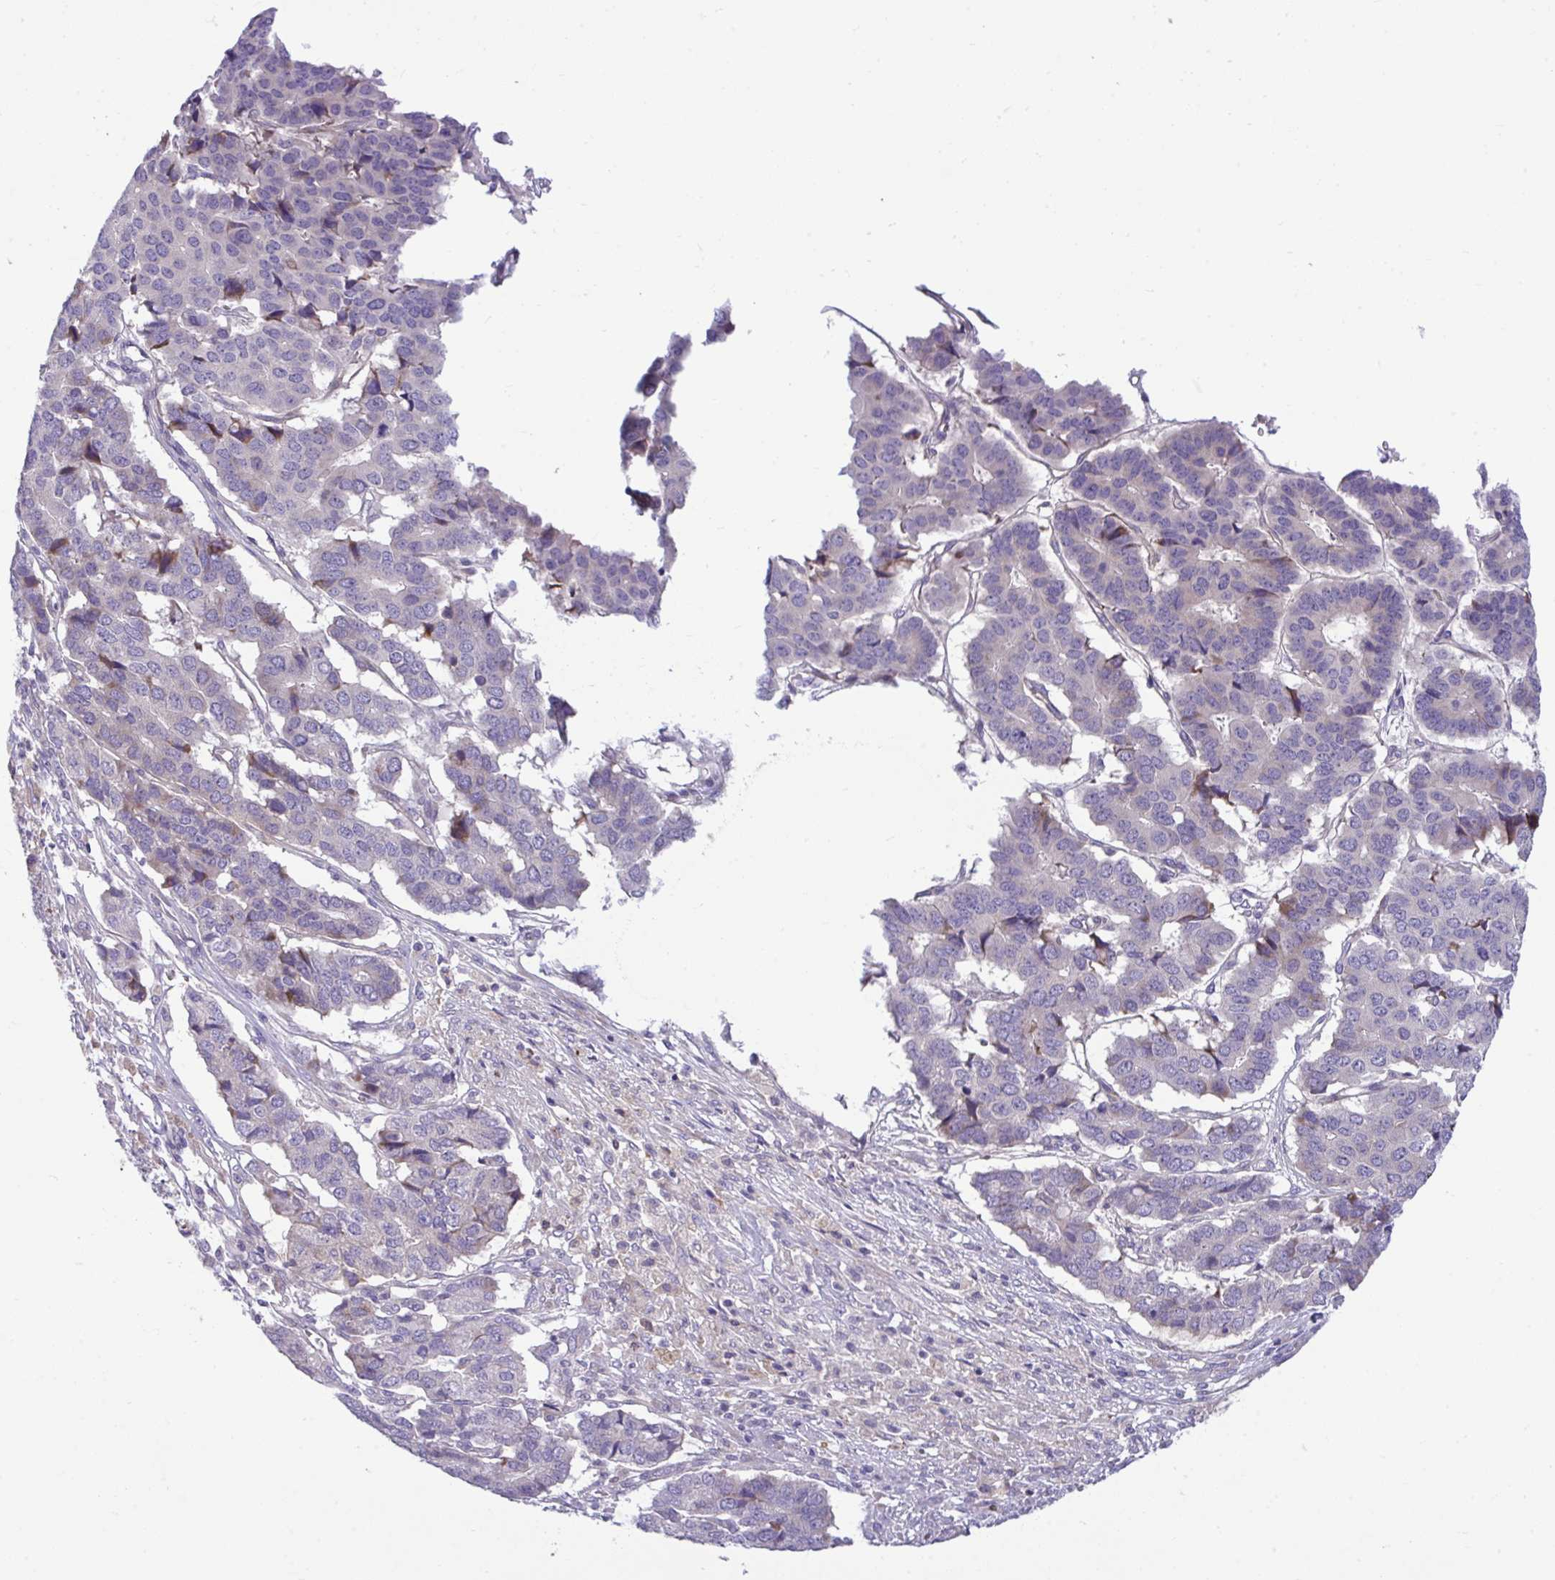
{"staining": {"intensity": "weak", "quantity": "<25%", "location": "cytoplasmic/membranous"}, "tissue": "pancreatic cancer", "cell_type": "Tumor cells", "image_type": "cancer", "snomed": [{"axis": "morphology", "description": "Adenocarcinoma, NOS"}, {"axis": "topography", "description": "Pancreas"}], "caption": "Pancreatic cancer (adenocarcinoma) was stained to show a protein in brown. There is no significant staining in tumor cells. Nuclei are stained in blue.", "gene": "PIGZ", "patient": {"sex": "male", "age": 50}}